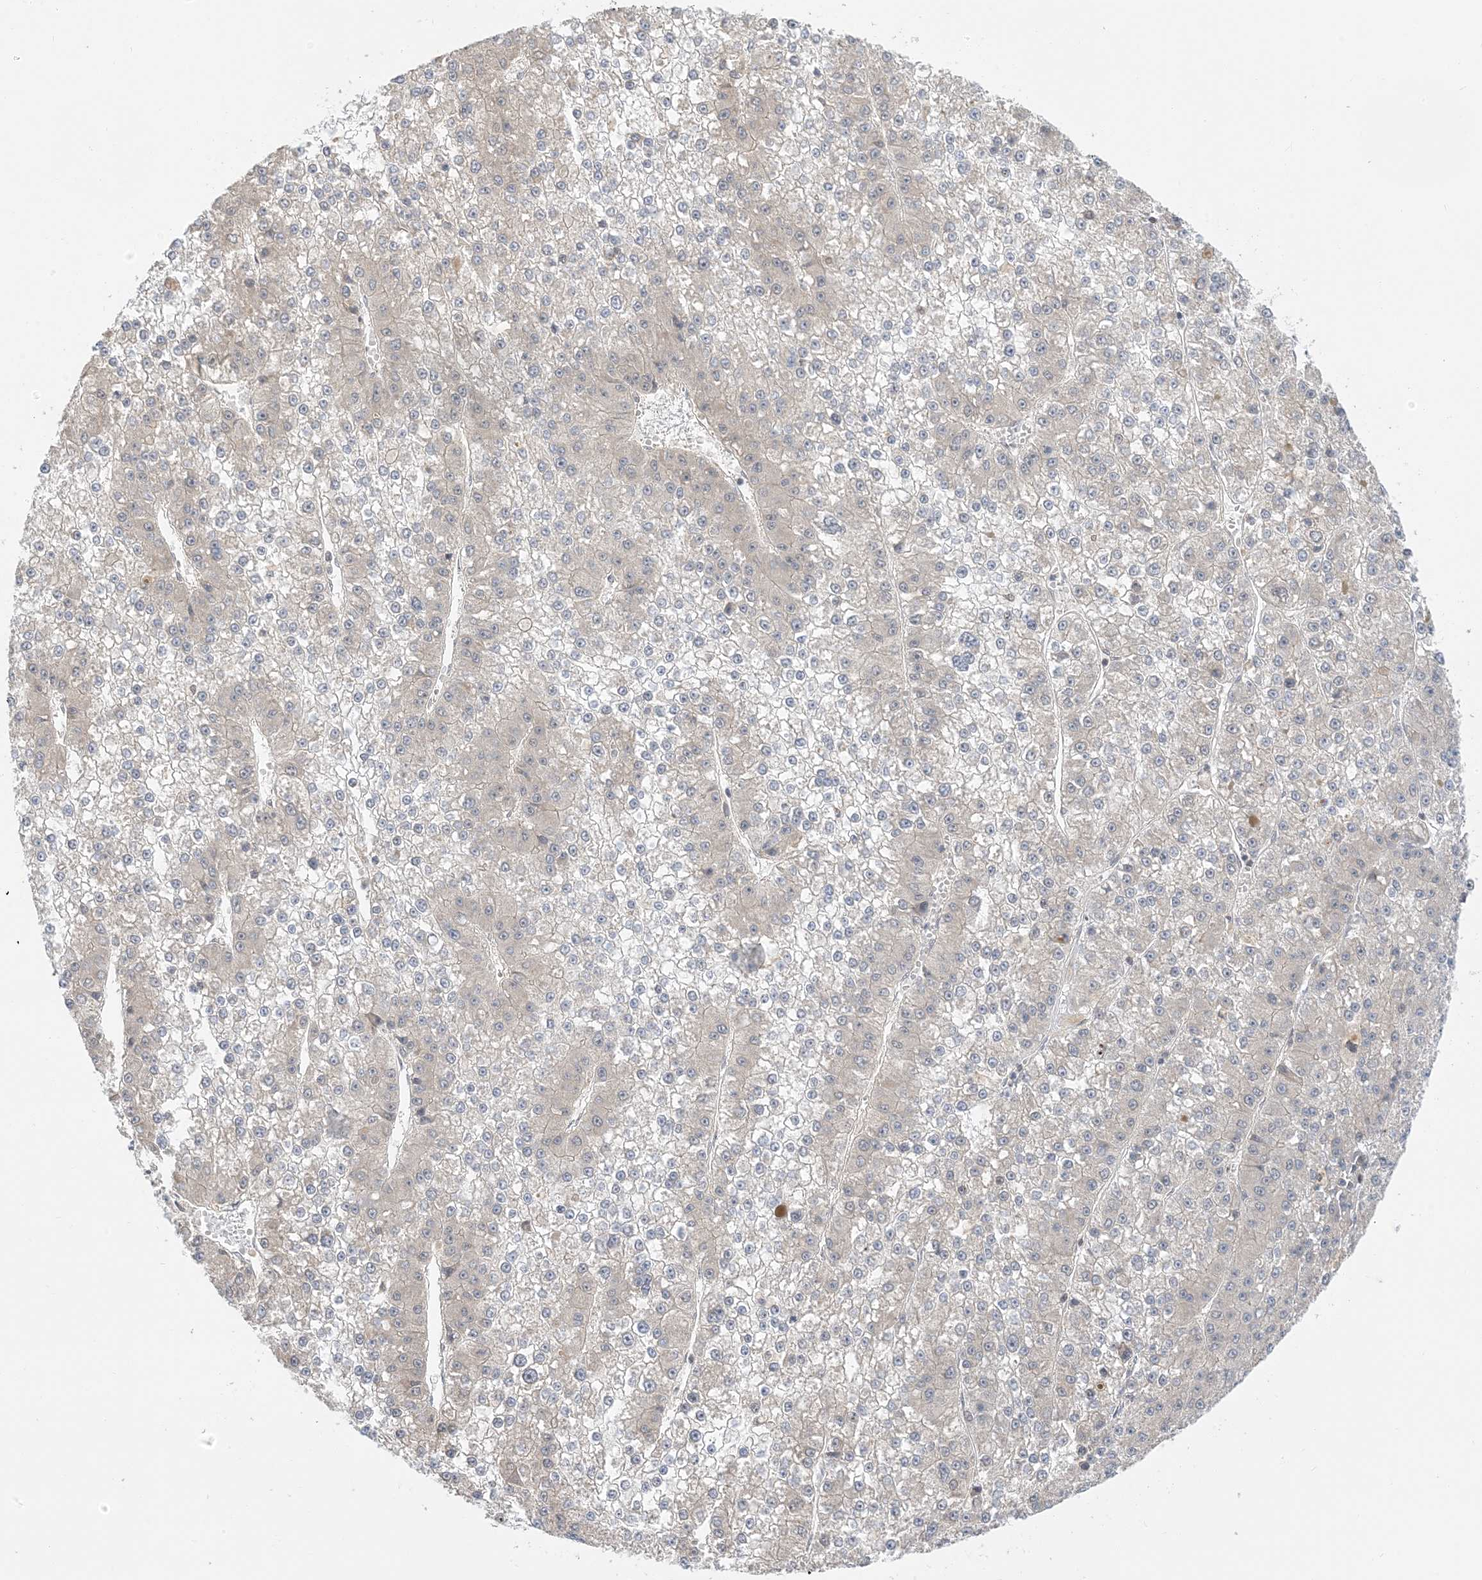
{"staining": {"intensity": "negative", "quantity": "none", "location": "none"}, "tissue": "liver cancer", "cell_type": "Tumor cells", "image_type": "cancer", "snomed": [{"axis": "morphology", "description": "Carcinoma, Hepatocellular, NOS"}, {"axis": "topography", "description": "Liver"}], "caption": "Tumor cells are negative for protein expression in human liver cancer (hepatocellular carcinoma).", "gene": "WDR26", "patient": {"sex": "female", "age": 73}}